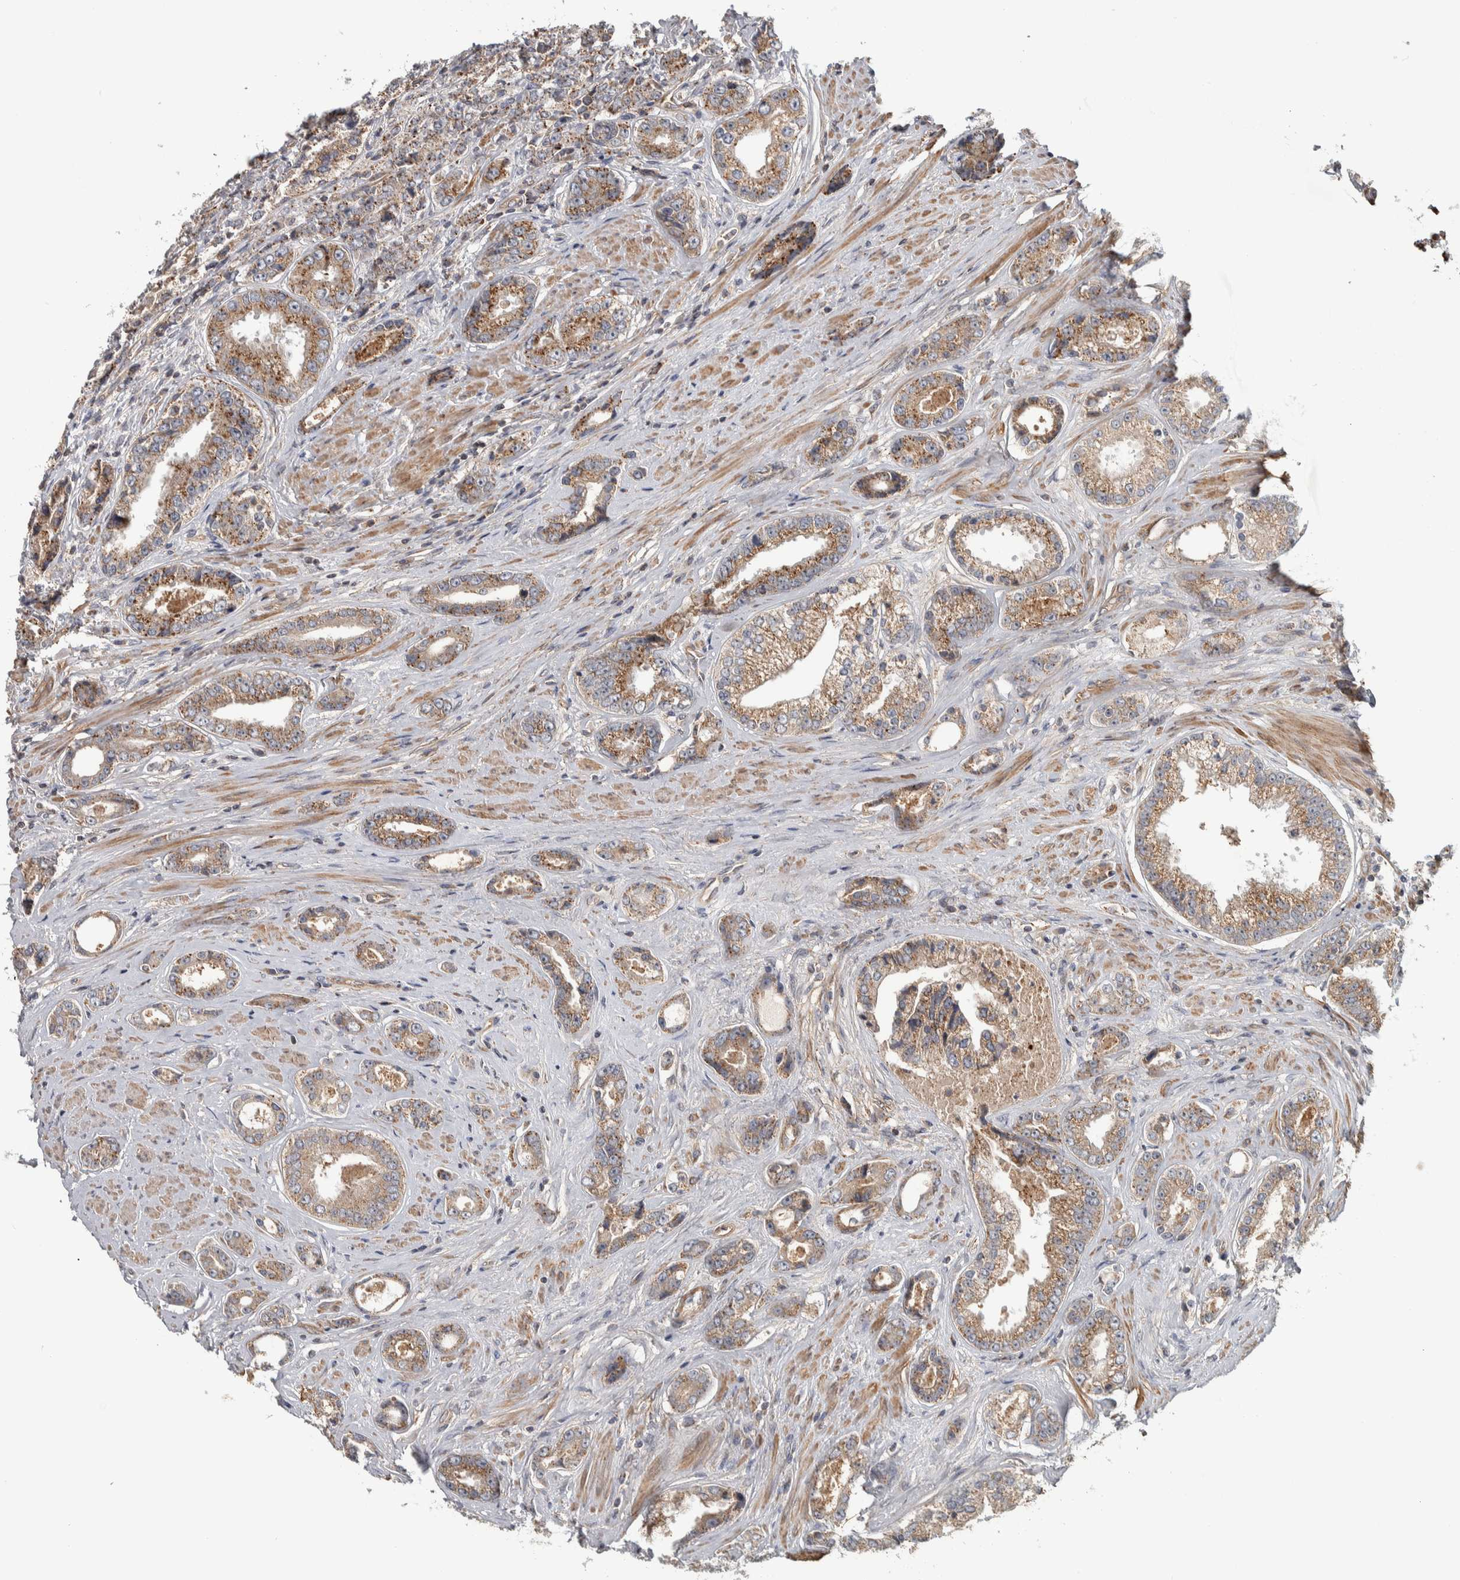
{"staining": {"intensity": "moderate", "quantity": ">75%", "location": "cytoplasmic/membranous"}, "tissue": "prostate cancer", "cell_type": "Tumor cells", "image_type": "cancer", "snomed": [{"axis": "morphology", "description": "Adenocarcinoma, High grade"}, {"axis": "topography", "description": "Prostate"}], "caption": "Immunohistochemical staining of prostate adenocarcinoma (high-grade) displays moderate cytoplasmic/membranous protein positivity in approximately >75% of tumor cells.", "gene": "CHMP4C", "patient": {"sex": "male", "age": 61}}